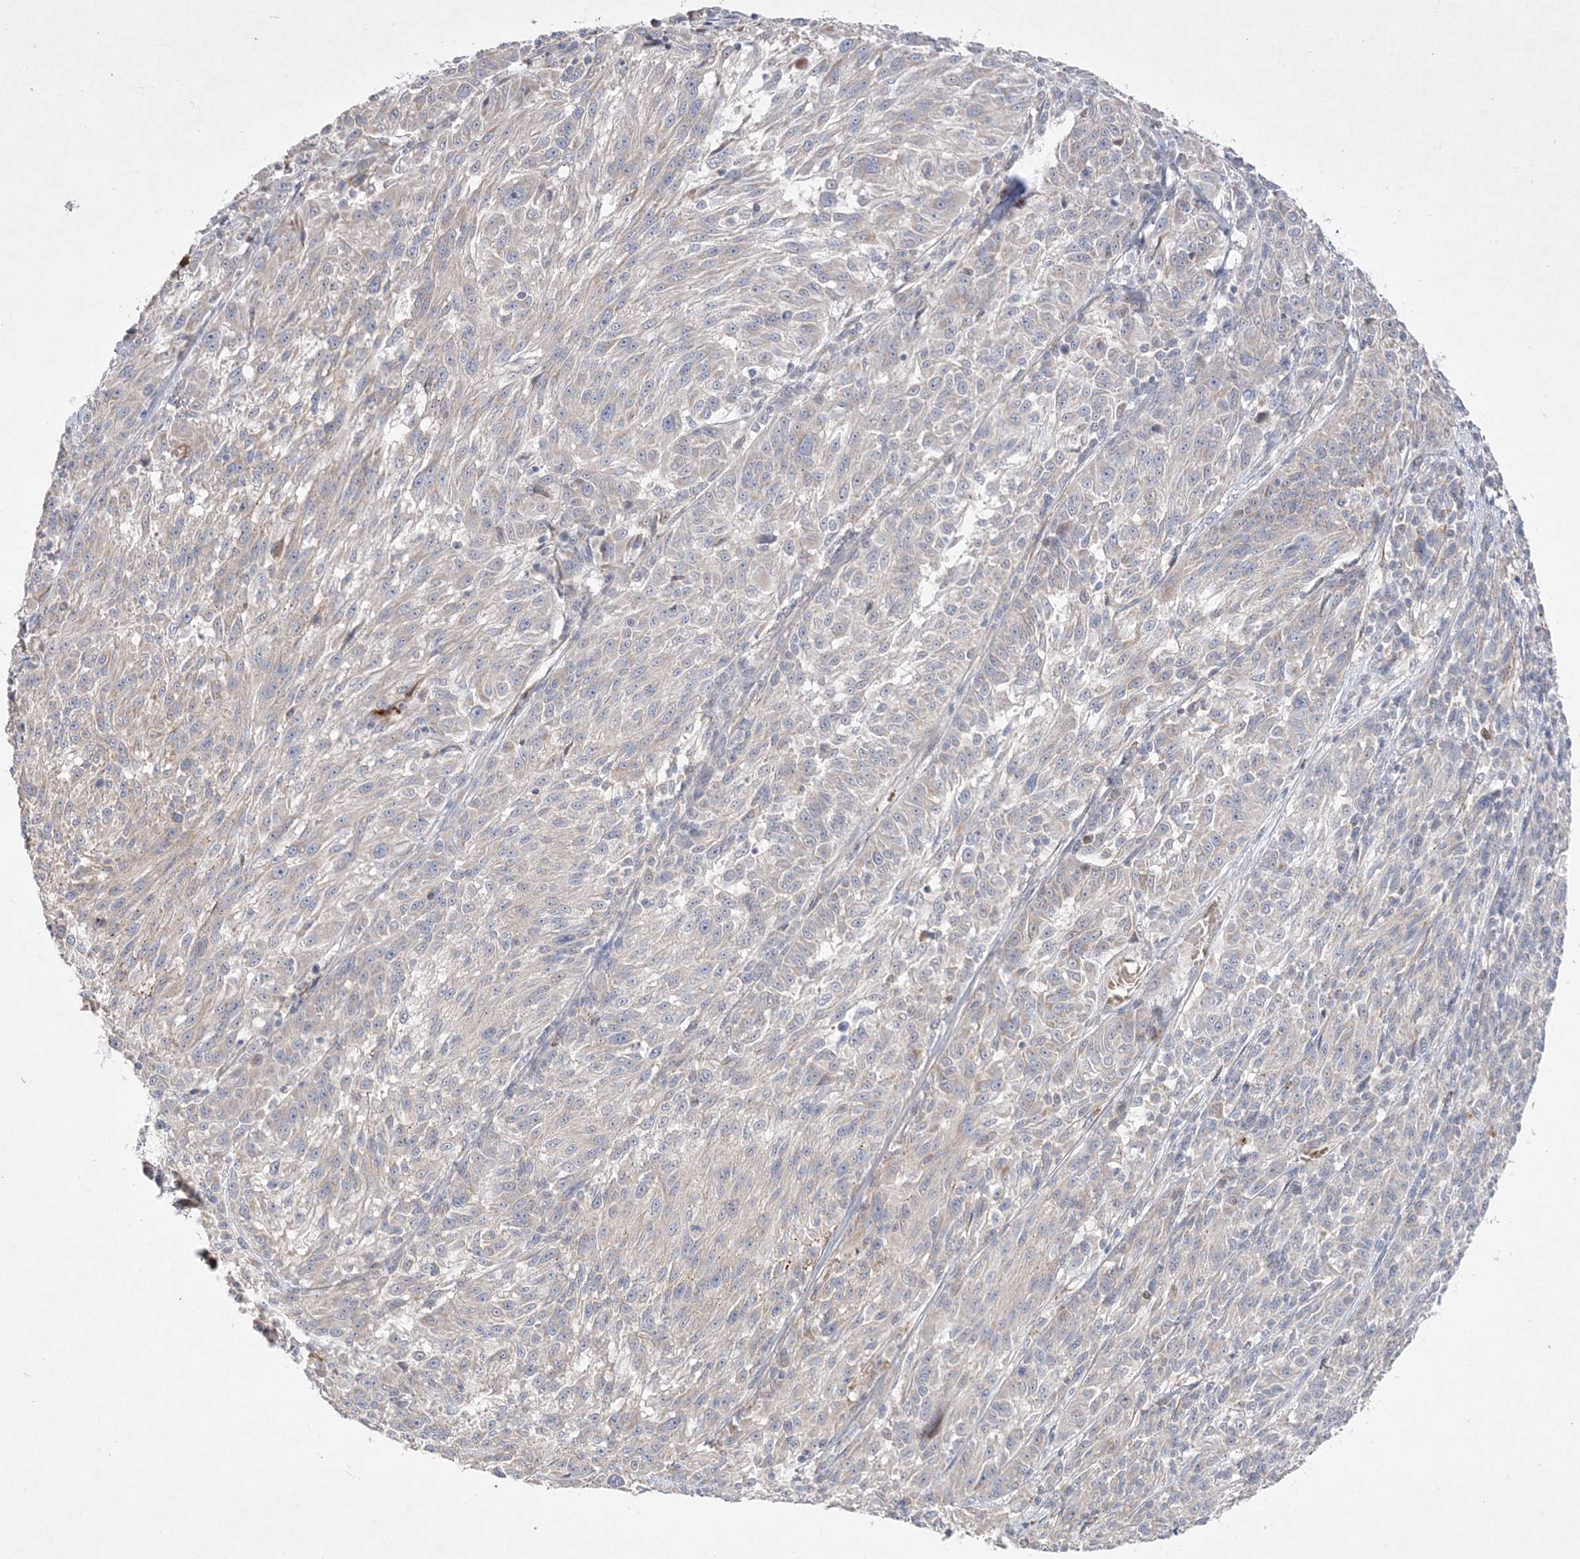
{"staining": {"intensity": "weak", "quantity": "<25%", "location": "cytoplasmic/membranous"}, "tissue": "melanoma", "cell_type": "Tumor cells", "image_type": "cancer", "snomed": [{"axis": "morphology", "description": "Malignant melanoma, NOS"}, {"axis": "topography", "description": "Skin"}], "caption": "Melanoma was stained to show a protein in brown. There is no significant staining in tumor cells.", "gene": "CLNK", "patient": {"sex": "male", "age": 53}}